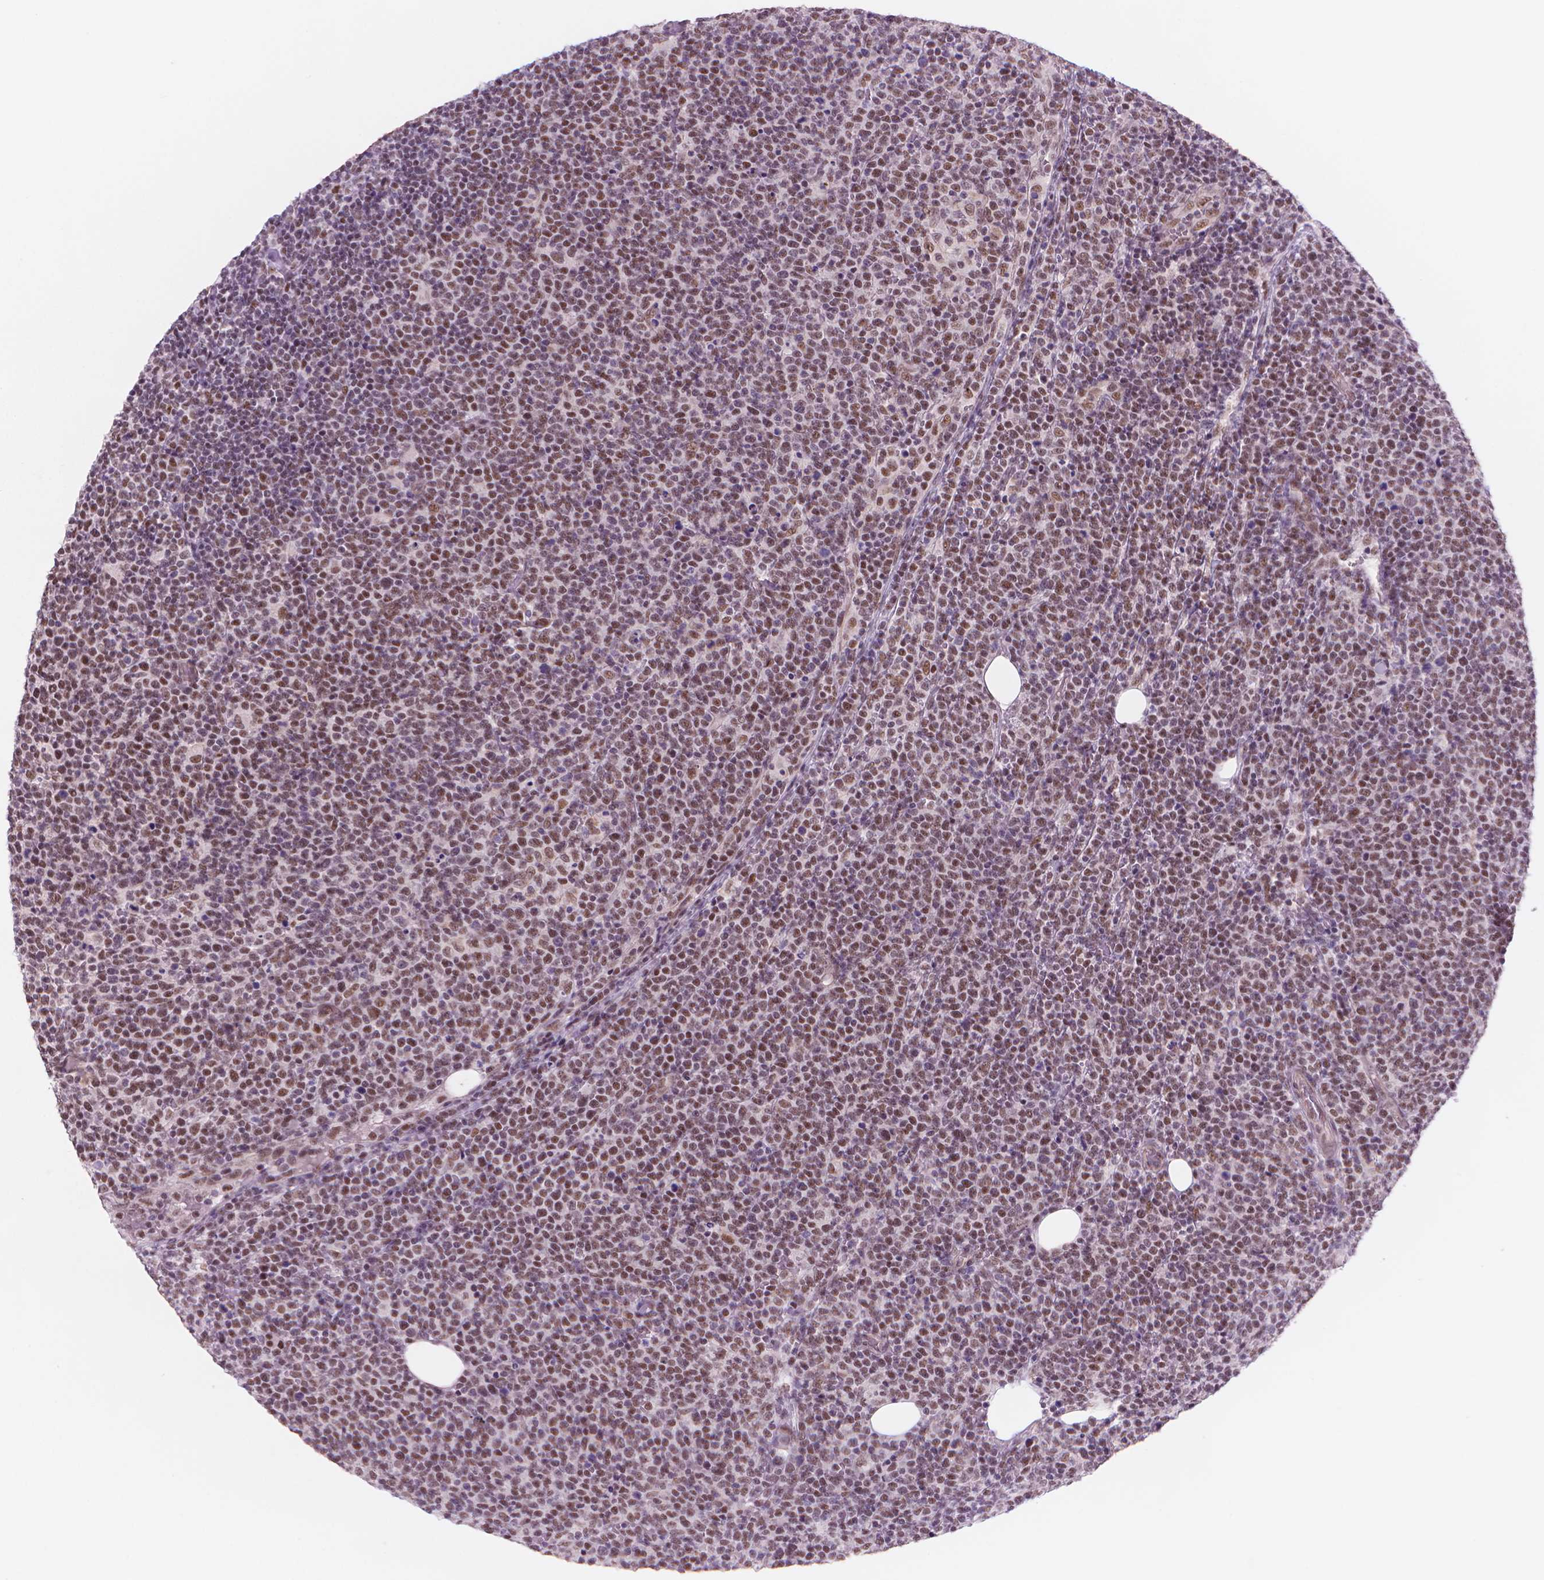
{"staining": {"intensity": "moderate", "quantity": "25%-75%", "location": "nuclear"}, "tissue": "lymphoma", "cell_type": "Tumor cells", "image_type": "cancer", "snomed": [{"axis": "morphology", "description": "Malignant lymphoma, non-Hodgkin's type, High grade"}, {"axis": "topography", "description": "Lymph node"}], "caption": "Immunohistochemistry (DAB (3,3'-diaminobenzidine)) staining of human malignant lymphoma, non-Hodgkin's type (high-grade) demonstrates moderate nuclear protein staining in approximately 25%-75% of tumor cells.", "gene": "POLR3D", "patient": {"sex": "male", "age": 61}}